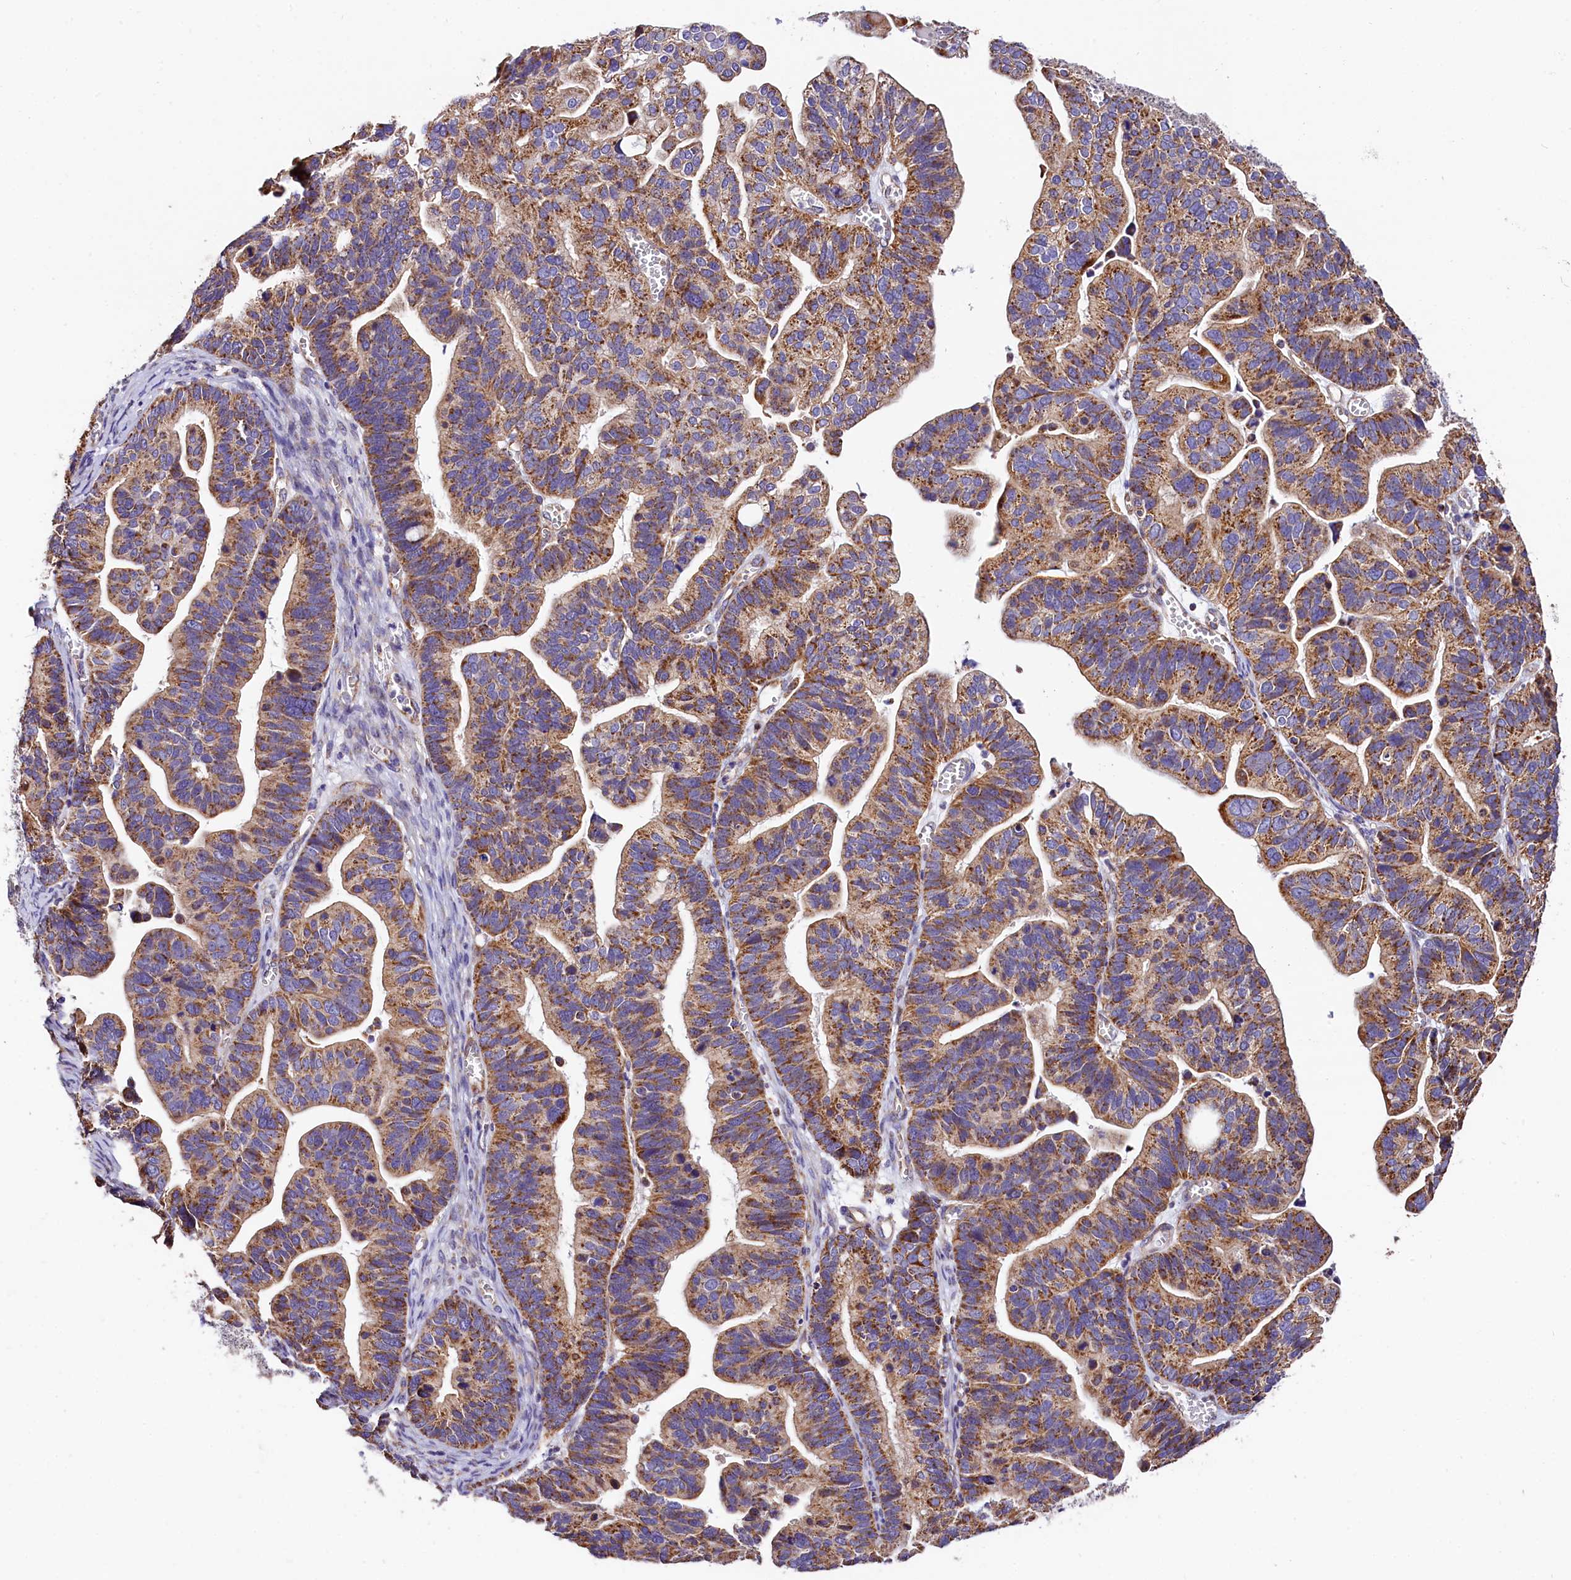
{"staining": {"intensity": "moderate", "quantity": ">75%", "location": "cytoplasmic/membranous"}, "tissue": "ovarian cancer", "cell_type": "Tumor cells", "image_type": "cancer", "snomed": [{"axis": "morphology", "description": "Cystadenocarcinoma, serous, NOS"}, {"axis": "topography", "description": "Ovary"}], "caption": "Protein expression analysis of serous cystadenocarcinoma (ovarian) displays moderate cytoplasmic/membranous positivity in about >75% of tumor cells.", "gene": "ACAA2", "patient": {"sex": "female", "age": 56}}